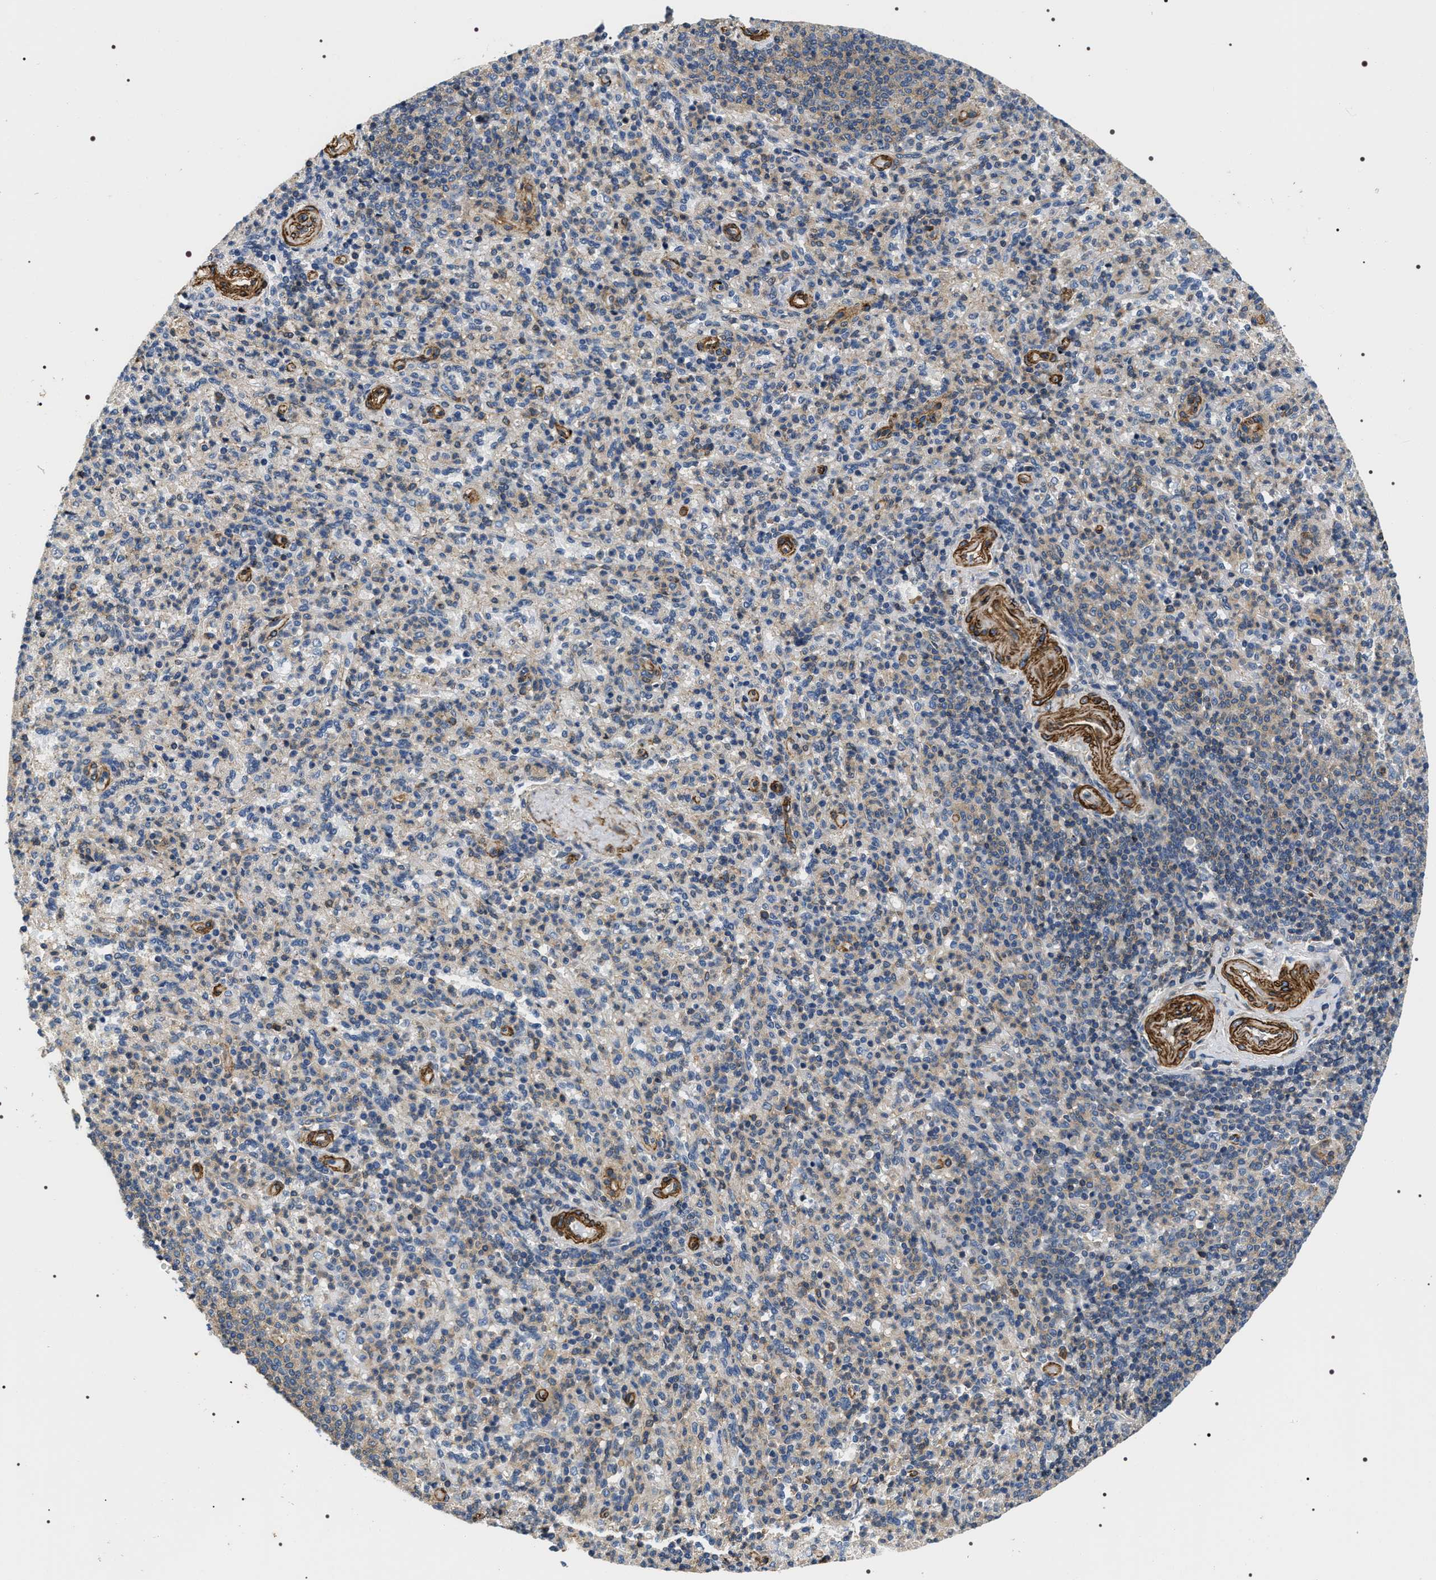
{"staining": {"intensity": "negative", "quantity": "none", "location": "none"}, "tissue": "spleen", "cell_type": "Cells in red pulp", "image_type": "normal", "snomed": [{"axis": "morphology", "description": "Normal tissue, NOS"}, {"axis": "topography", "description": "Spleen"}], "caption": "The micrograph displays no significant staining in cells in red pulp of spleen. The staining was performed using DAB to visualize the protein expression in brown, while the nuclei were stained in blue with hematoxylin (Magnification: 20x).", "gene": "ZC3HAV1L", "patient": {"sex": "male", "age": 36}}